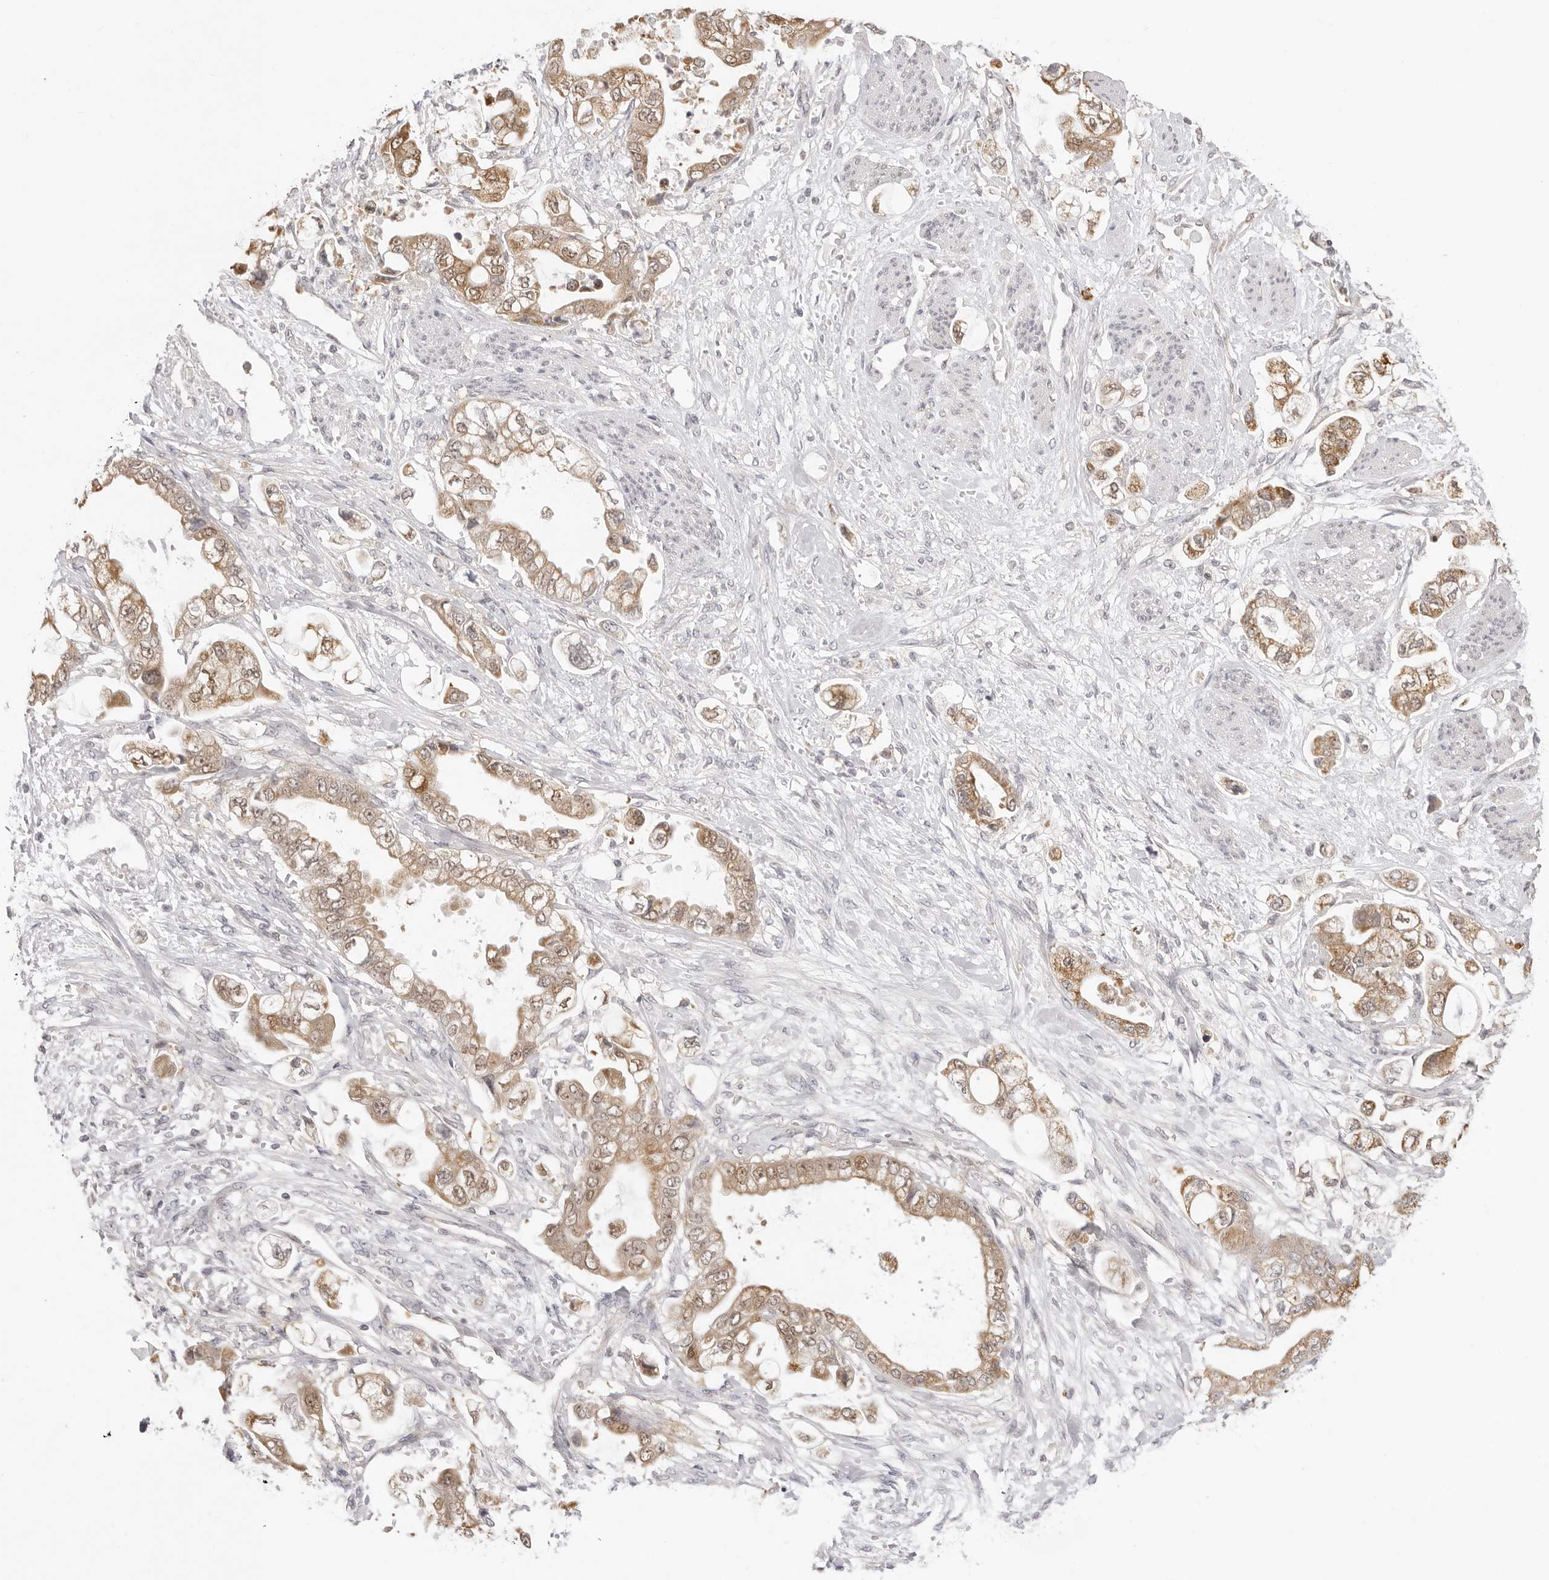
{"staining": {"intensity": "moderate", "quantity": ">75%", "location": "cytoplasmic/membranous"}, "tissue": "stomach cancer", "cell_type": "Tumor cells", "image_type": "cancer", "snomed": [{"axis": "morphology", "description": "Adenocarcinoma, NOS"}, {"axis": "topography", "description": "Stomach"}], "caption": "Protein staining displays moderate cytoplasmic/membranous expression in approximately >75% of tumor cells in stomach adenocarcinoma.", "gene": "FDPS", "patient": {"sex": "male", "age": 62}}